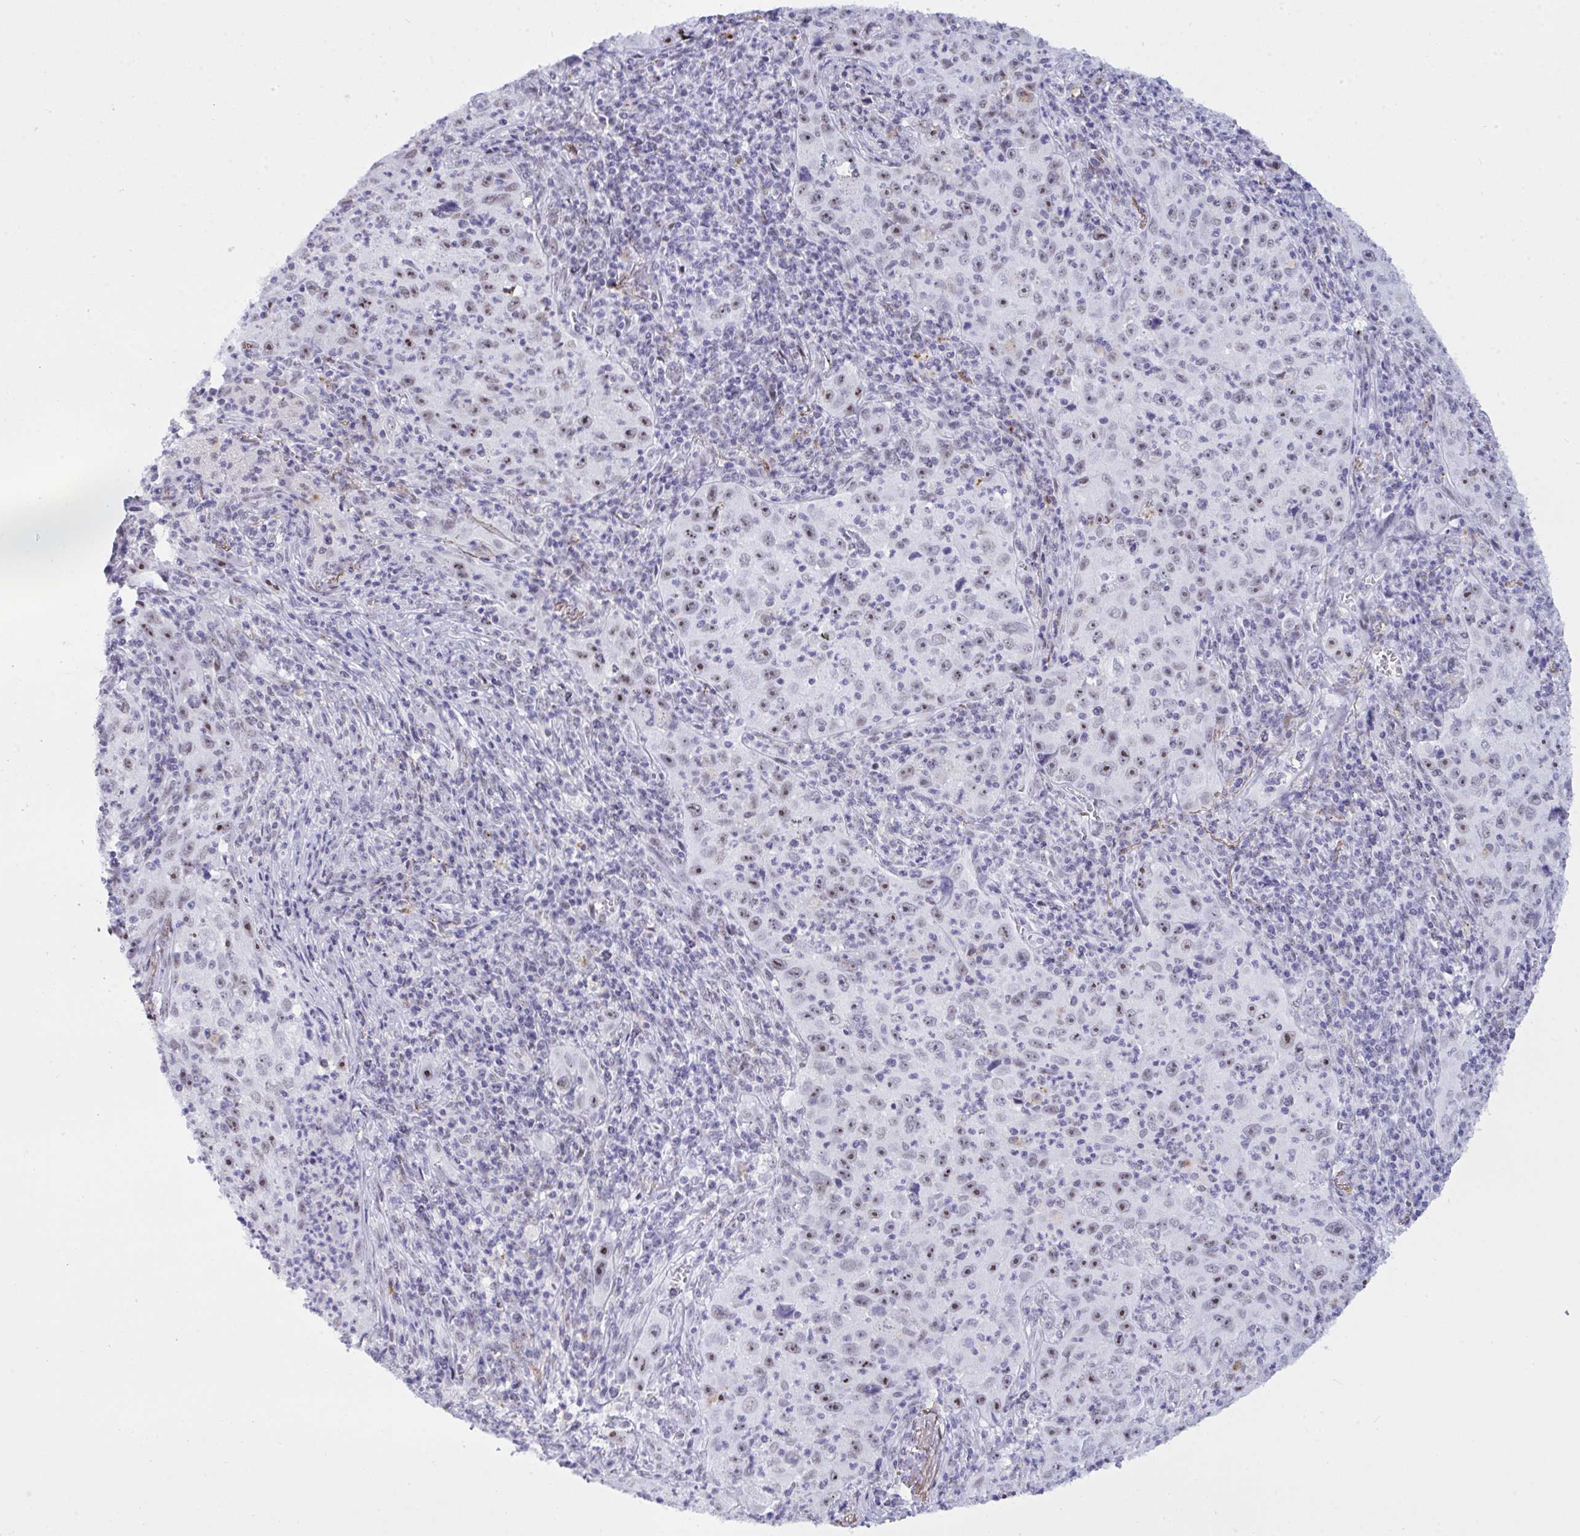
{"staining": {"intensity": "weak", "quantity": "25%-75%", "location": "nuclear"}, "tissue": "lung cancer", "cell_type": "Tumor cells", "image_type": "cancer", "snomed": [{"axis": "morphology", "description": "Squamous cell carcinoma, NOS"}, {"axis": "topography", "description": "Lung"}], "caption": "Tumor cells show low levels of weak nuclear positivity in approximately 25%-75% of cells in squamous cell carcinoma (lung). The protein of interest is shown in brown color, while the nuclei are stained blue.", "gene": "ELN", "patient": {"sex": "male", "age": 71}}